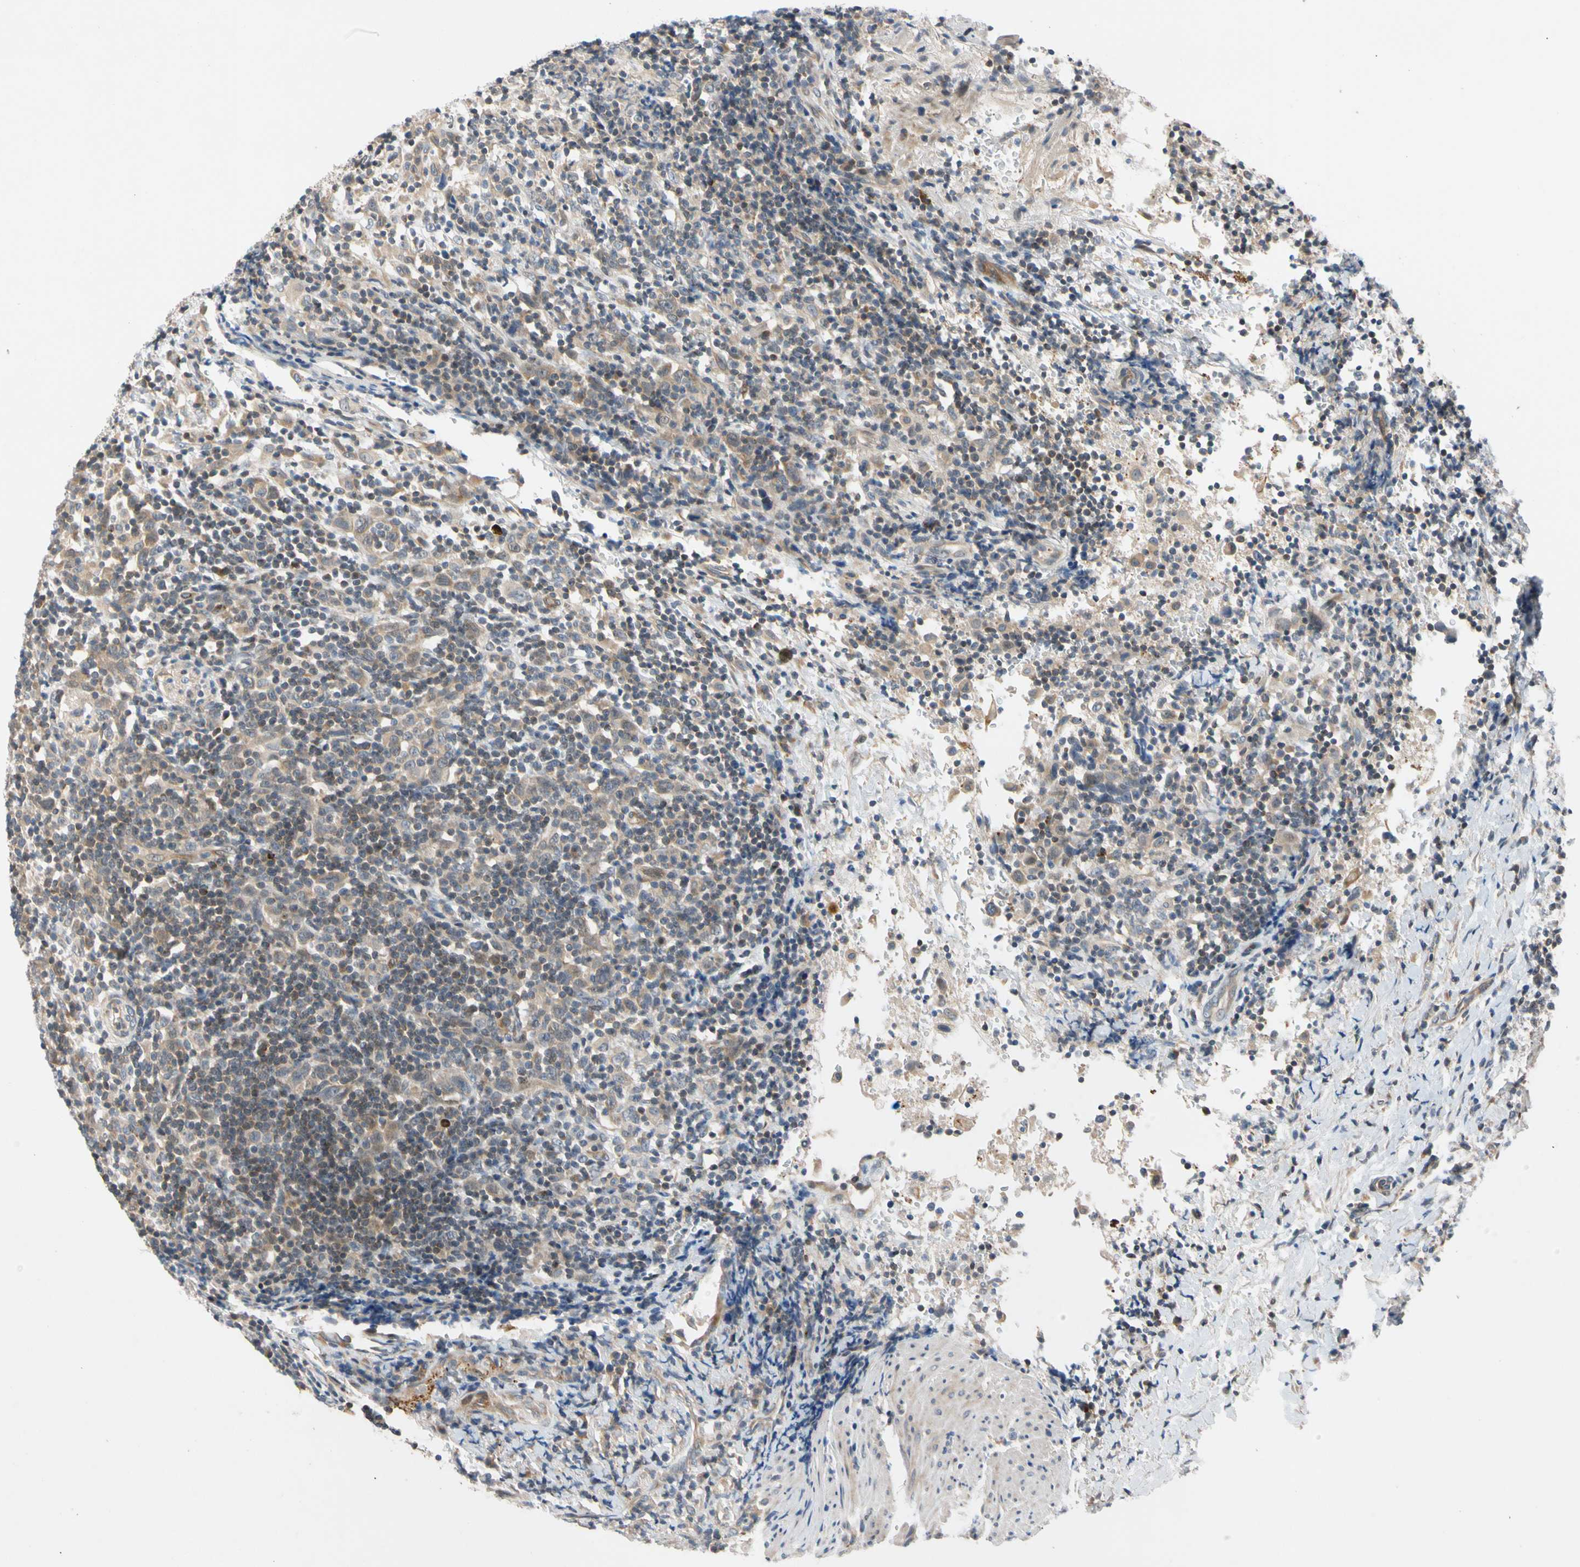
{"staining": {"intensity": "moderate", "quantity": "25%-75%", "location": "cytoplasmic/membranous"}, "tissue": "urothelial cancer", "cell_type": "Tumor cells", "image_type": "cancer", "snomed": [{"axis": "morphology", "description": "Urothelial carcinoma, High grade"}, {"axis": "topography", "description": "Urinary bladder"}], "caption": "Immunohistochemistry photomicrograph of neoplastic tissue: urothelial carcinoma (high-grade) stained using immunohistochemistry shows medium levels of moderate protein expression localized specifically in the cytoplasmic/membranous of tumor cells, appearing as a cytoplasmic/membranous brown color.", "gene": "CNST", "patient": {"sex": "male", "age": 61}}